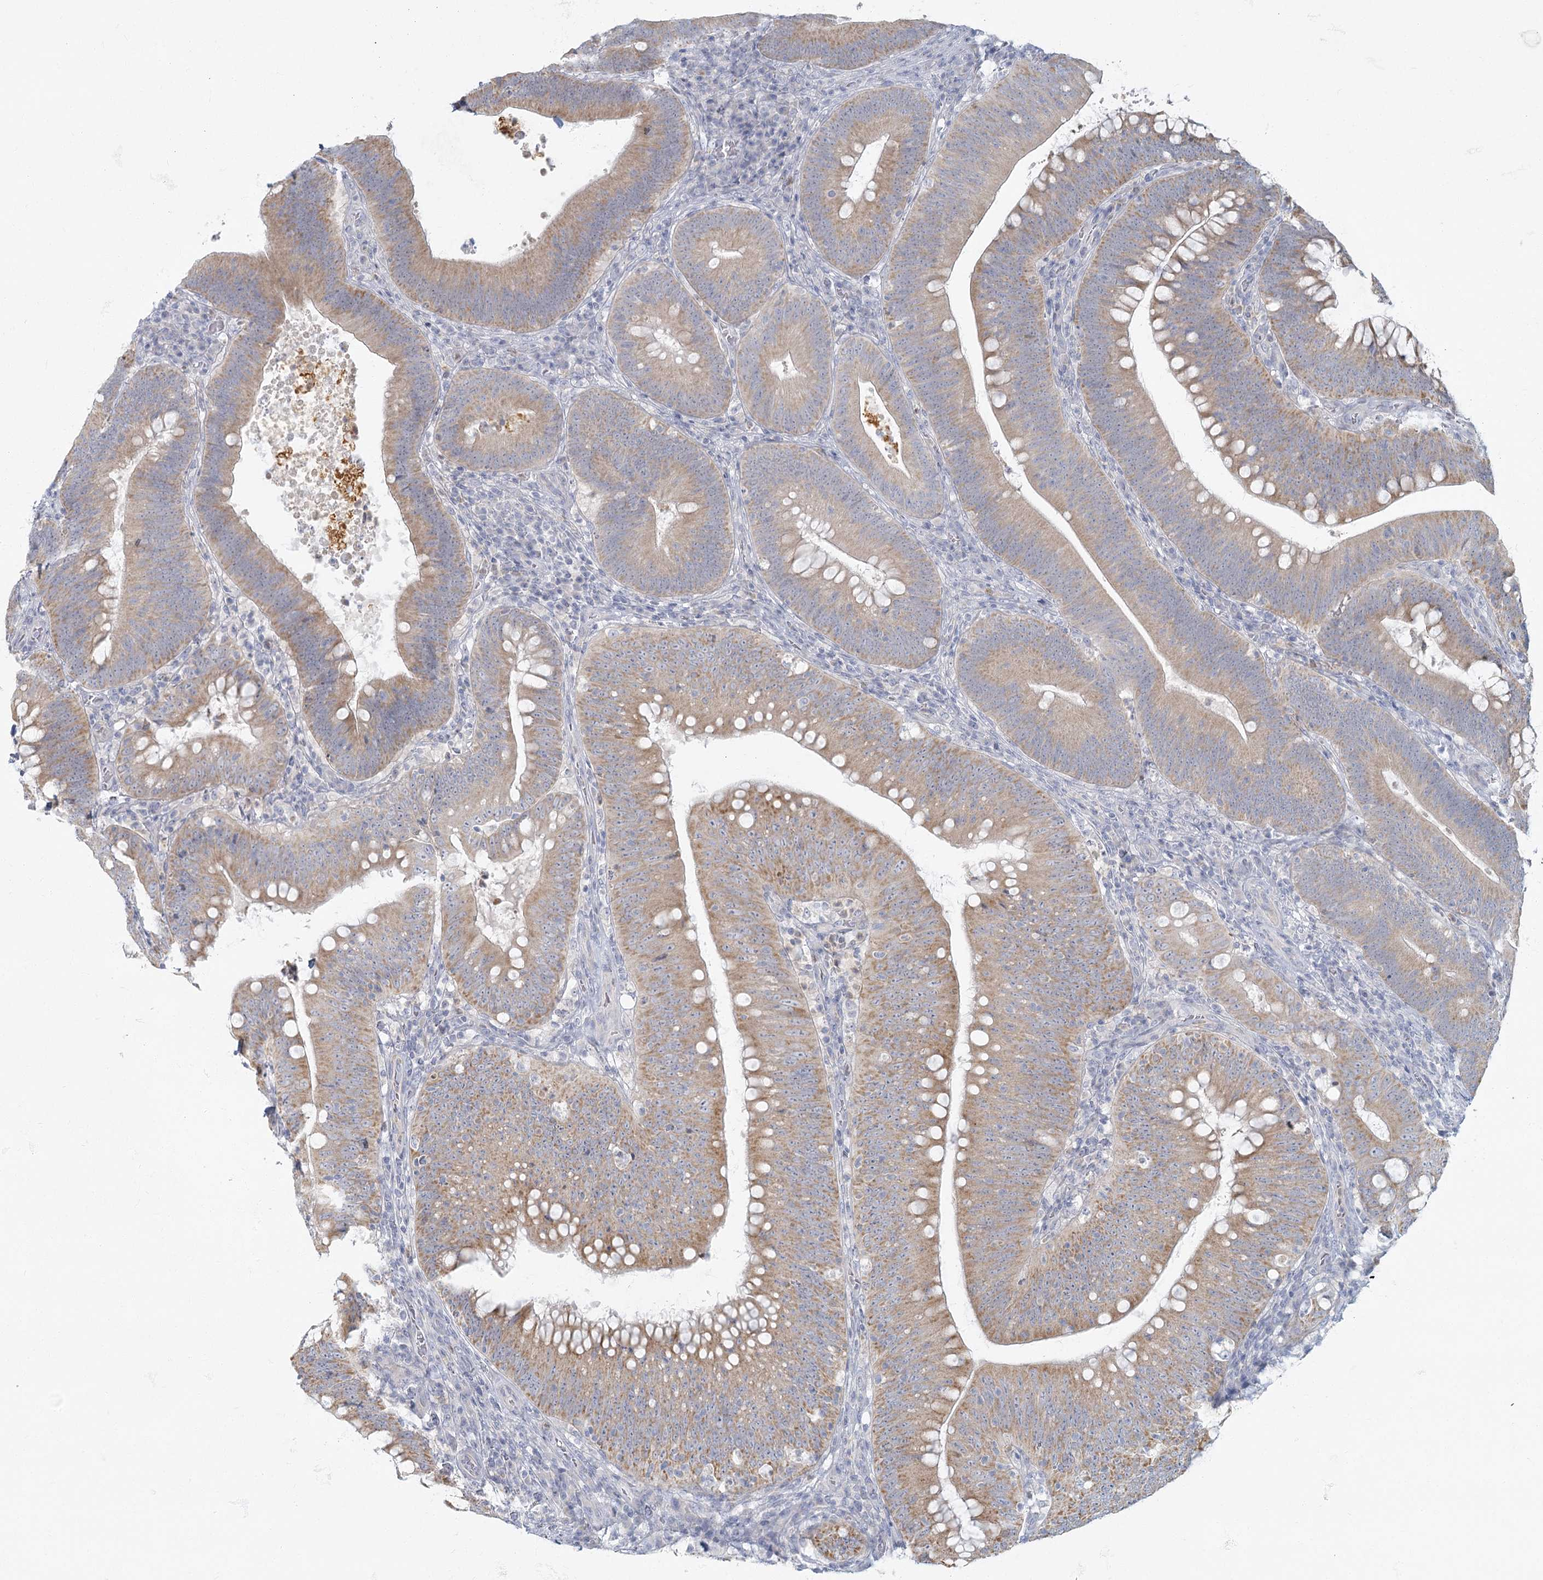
{"staining": {"intensity": "moderate", "quantity": ">75%", "location": "cytoplasmic/membranous"}, "tissue": "colorectal cancer", "cell_type": "Tumor cells", "image_type": "cancer", "snomed": [{"axis": "morphology", "description": "Normal tissue, NOS"}, {"axis": "topography", "description": "Colon"}], "caption": "Immunohistochemistry (DAB) staining of human colorectal cancer demonstrates moderate cytoplasmic/membranous protein staining in about >75% of tumor cells.", "gene": "FAM110C", "patient": {"sex": "female", "age": 82}}